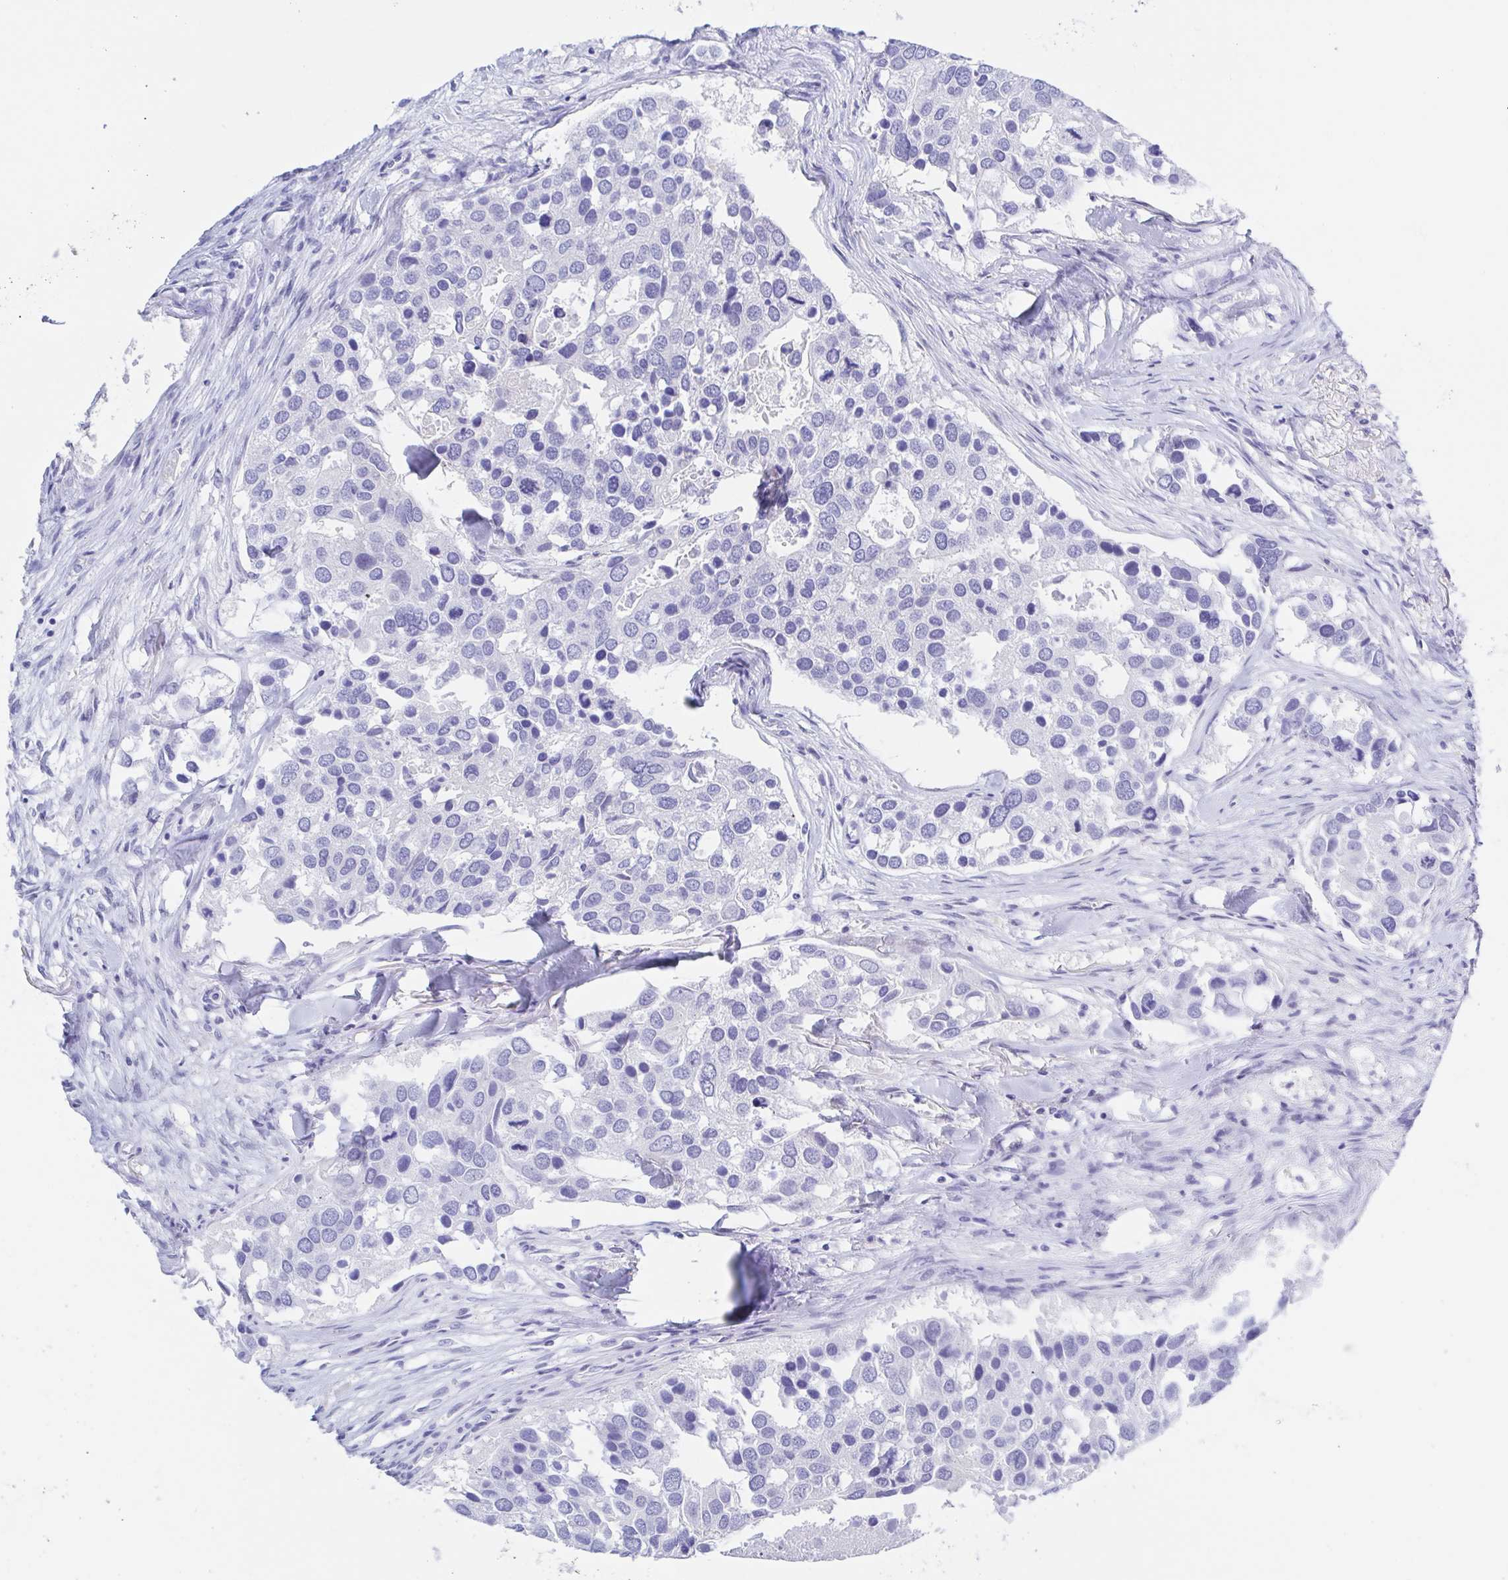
{"staining": {"intensity": "negative", "quantity": "none", "location": "none"}, "tissue": "breast cancer", "cell_type": "Tumor cells", "image_type": "cancer", "snomed": [{"axis": "morphology", "description": "Duct carcinoma"}, {"axis": "topography", "description": "Breast"}], "caption": "The histopathology image displays no significant staining in tumor cells of breast cancer. Nuclei are stained in blue.", "gene": "MUCL3", "patient": {"sex": "female", "age": 83}}